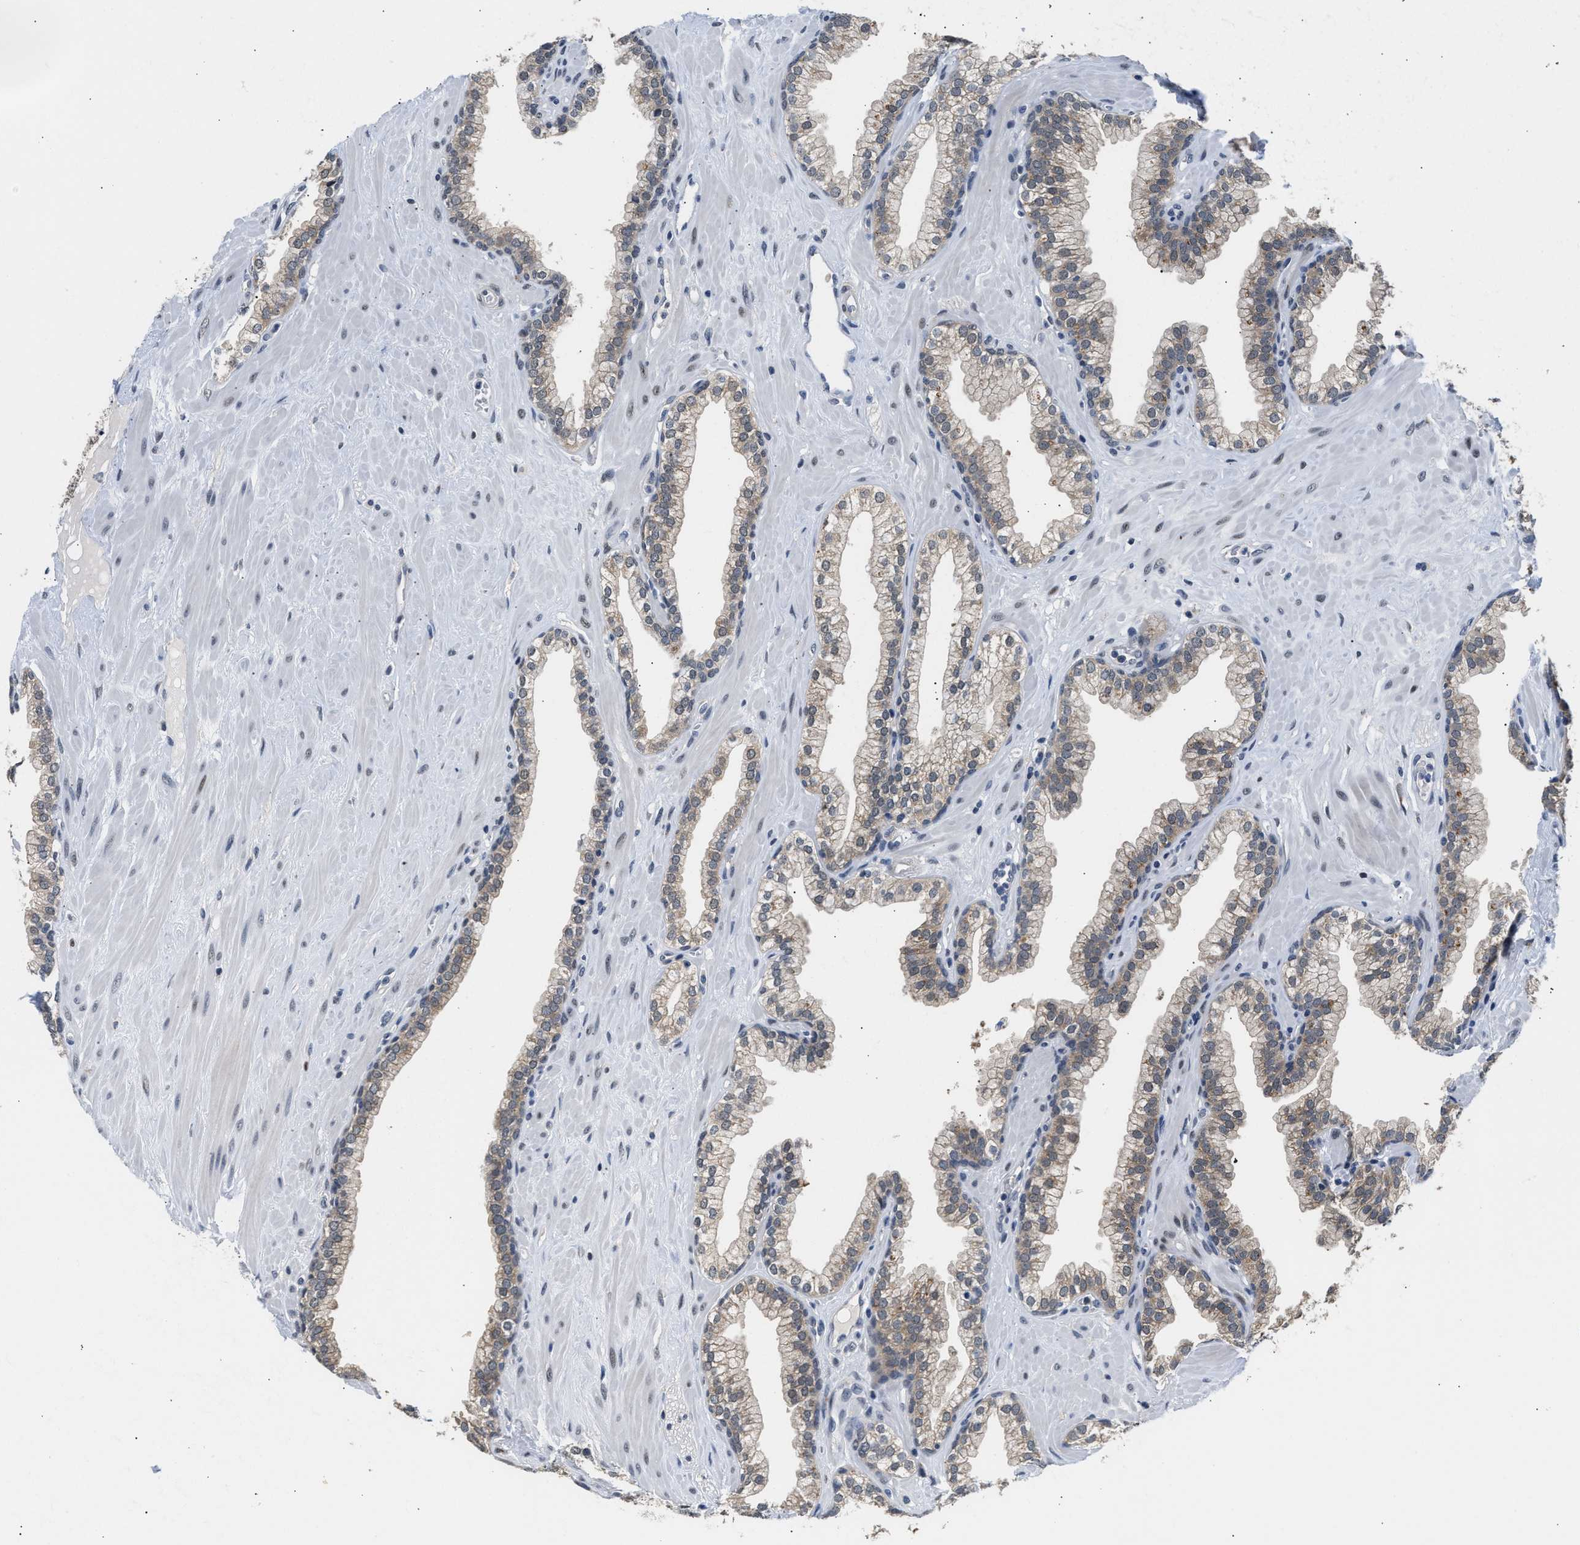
{"staining": {"intensity": "weak", "quantity": "<25%", "location": "cytoplasmic/membranous"}, "tissue": "prostate", "cell_type": "Glandular cells", "image_type": "normal", "snomed": [{"axis": "morphology", "description": "Normal tissue, NOS"}, {"axis": "morphology", "description": "Urothelial carcinoma, Low grade"}, {"axis": "topography", "description": "Urinary bladder"}, {"axis": "topography", "description": "Prostate"}], "caption": "This photomicrograph is of benign prostate stained with IHC to label a protein in brown with the nuclei are counter-stained blue. There is no staining in glandular cells.", "gene": "PPM1L", "patient": {"sex": "male", "age": 60}}